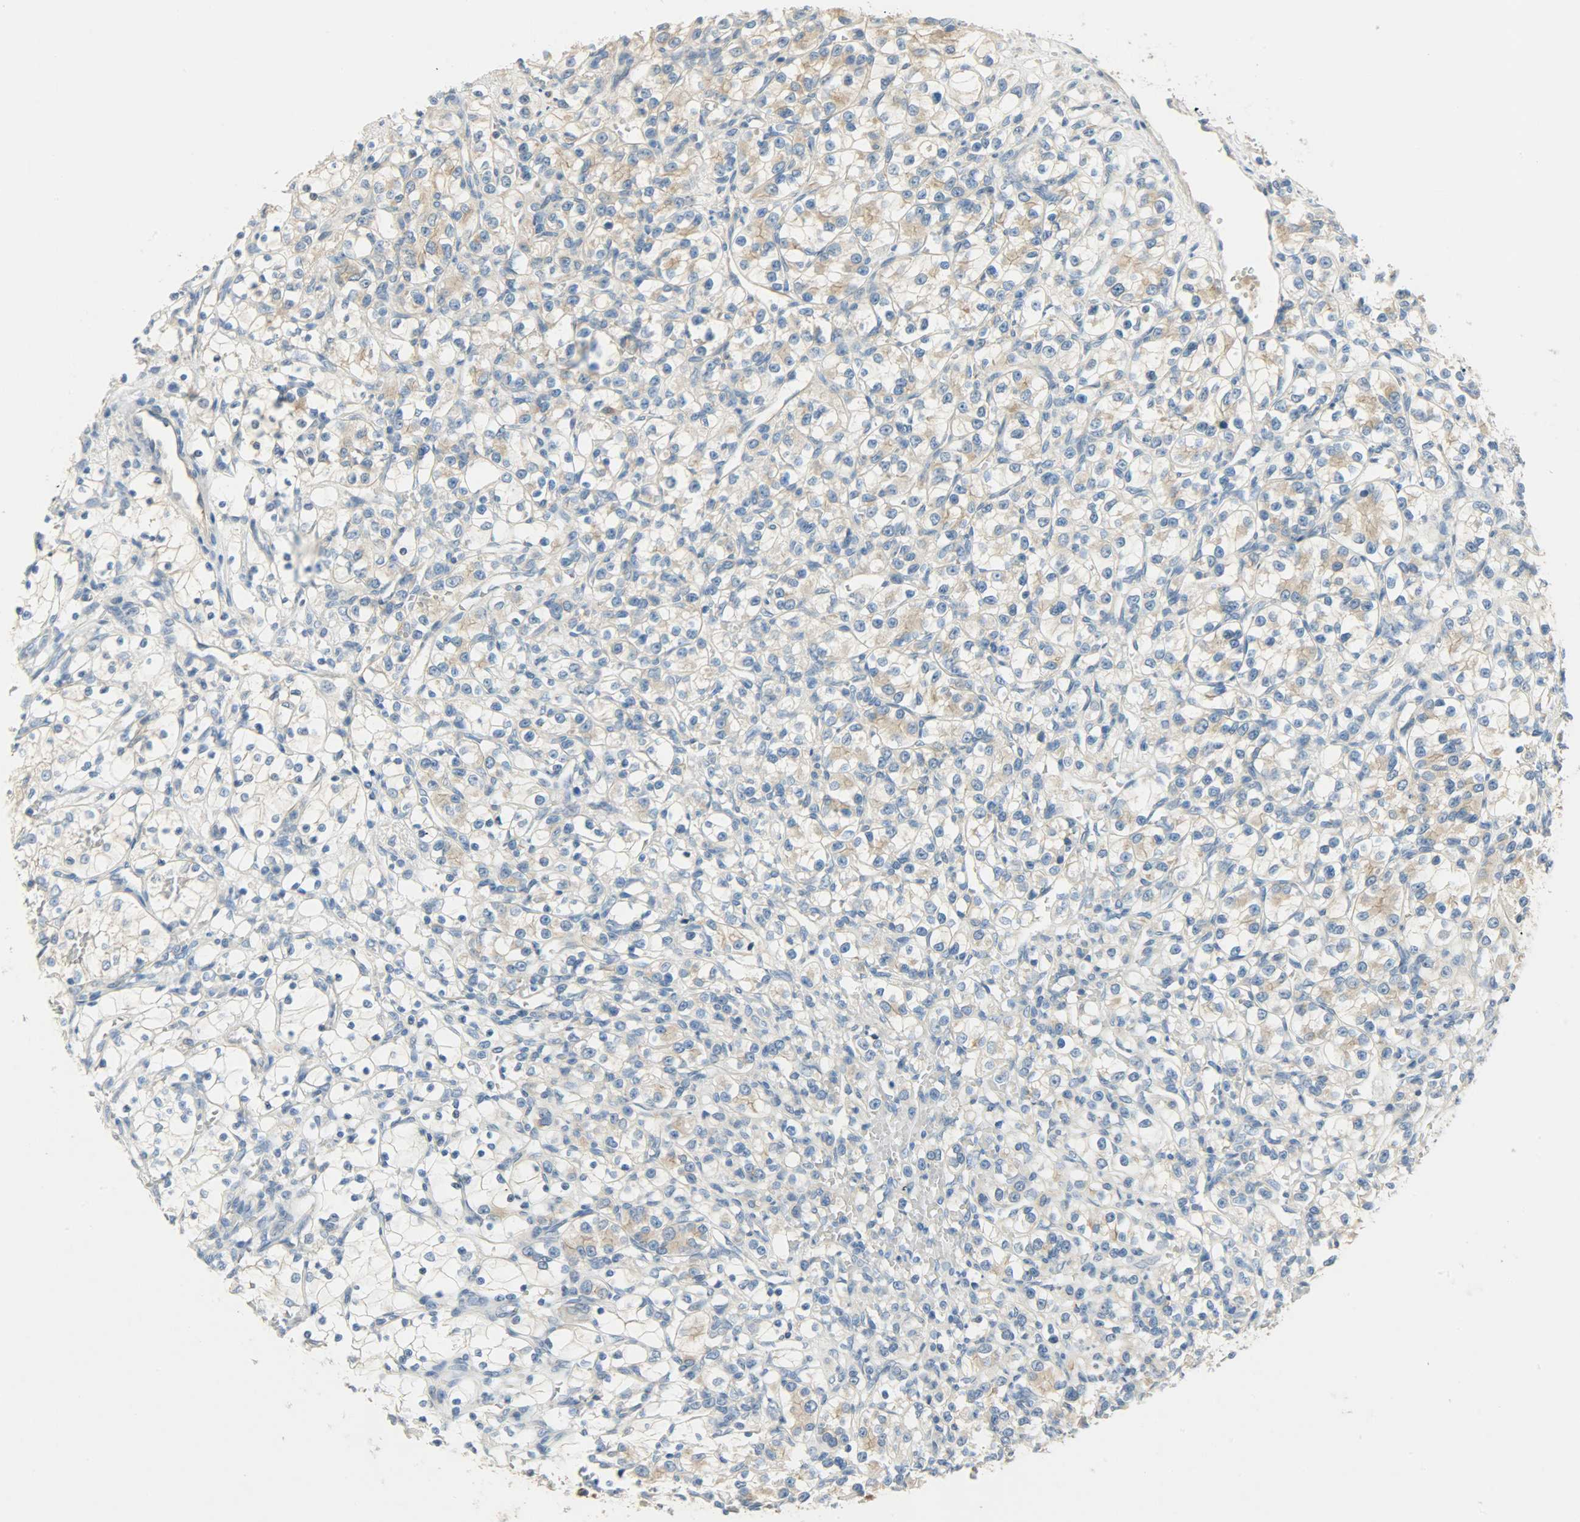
{"staining": {"intensity": "moderate", "quantity": "25%-75%", "location": "cytoplasmic/membranous"}, "tissue": "renal cancer", "cell_type": "Tumor cells", "image_type": "cancer", "snomed": [{"axis": "morphology", "description": "Adenocarcinoma, NOS"}, {"axis": "topography", "description": "Kidney"}], "caption": "Renal cancer tissue demonstrates moderate cytoplasmic/membranous staining in about 25%-75% of tumor cells The staining was performed using DAB to visualize the protein expression in brown, while the nuclei were stained in blue with hematoxylin (Magnification: 20x).", "gene": "DSG2", "patient": {"sex": "female", "age": 69}}